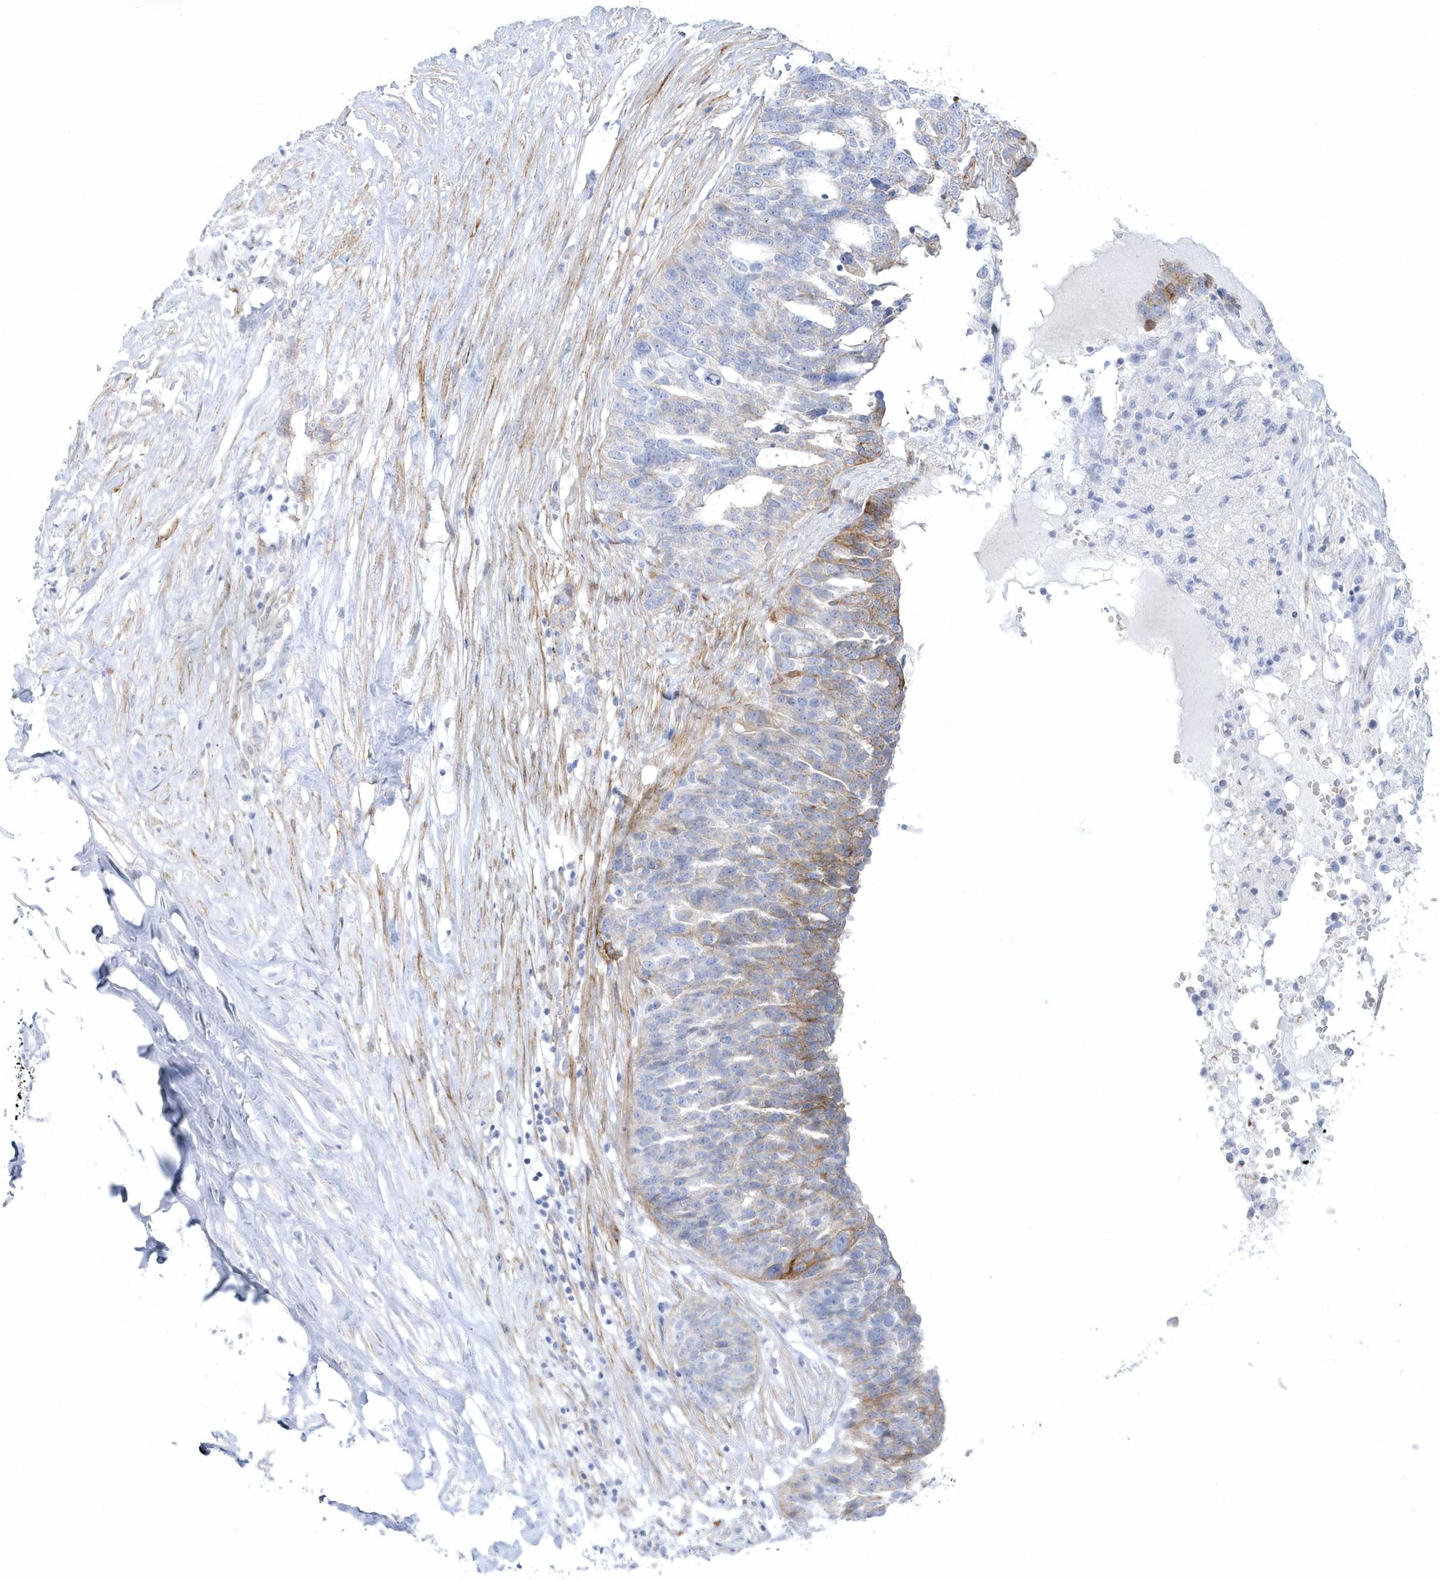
{"staining": {"intensity": "weak", "quantity": "<25%", "location": "cytoplasmic/membranous"}, "tissue": "ovarian cancer", "cell_type": "Tumor cells", "image_type": "cancer", "snomed": [{"axis": "morphology", "description": "Cystadenocarcinoma, serous, NOS"}, {"axis": "topography", "description": "Ovary"}], "caption": "There is no significant expression in tumor cells of ovarian cancer. Nuclei are stained in blue.", "gene": "WDR27", "patient": {"sex": "female", "age": 59}}